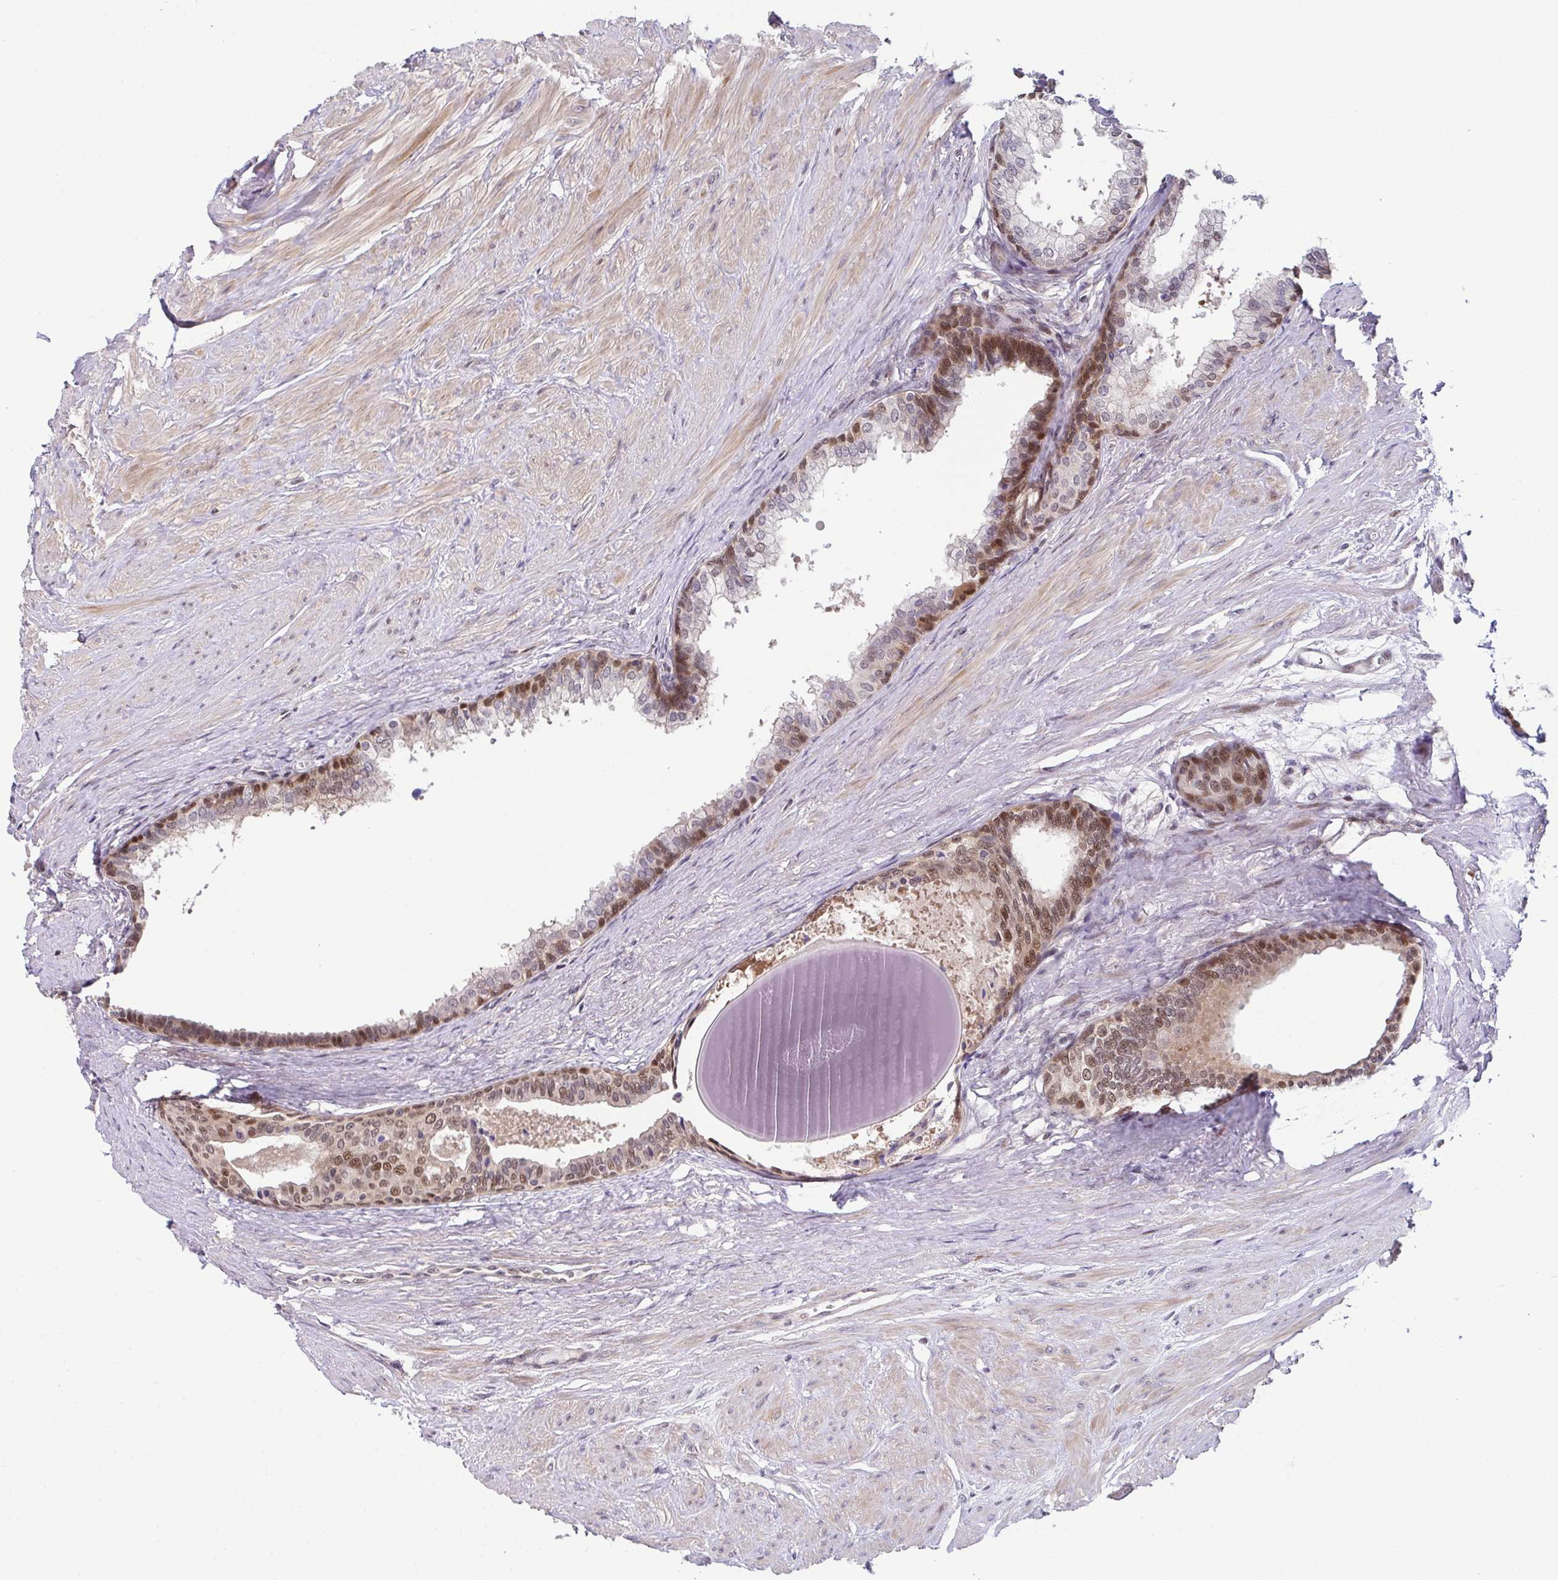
{"staining": {"intensity": "moderate", "quantity": "25%-75%", "location": "nuclear"}, "tissue": "prostate", "cell_type": "Glandular cells", "image_type": "normal", "snomed": [{"axis": "morphology", "description": "Normal tissue, NOS"}, {"axis": "topography", "description": "Prostate"}, {"axis": "topography", "description": "Peripheral nerve tissue"}], "caption": "Glandular cells demonstrate moderate nuclear staining in approximately 25%-75% of cells in benign prostate.", "gene": "DNAJB1", "patient": {"sex": "male", "age": 55}}